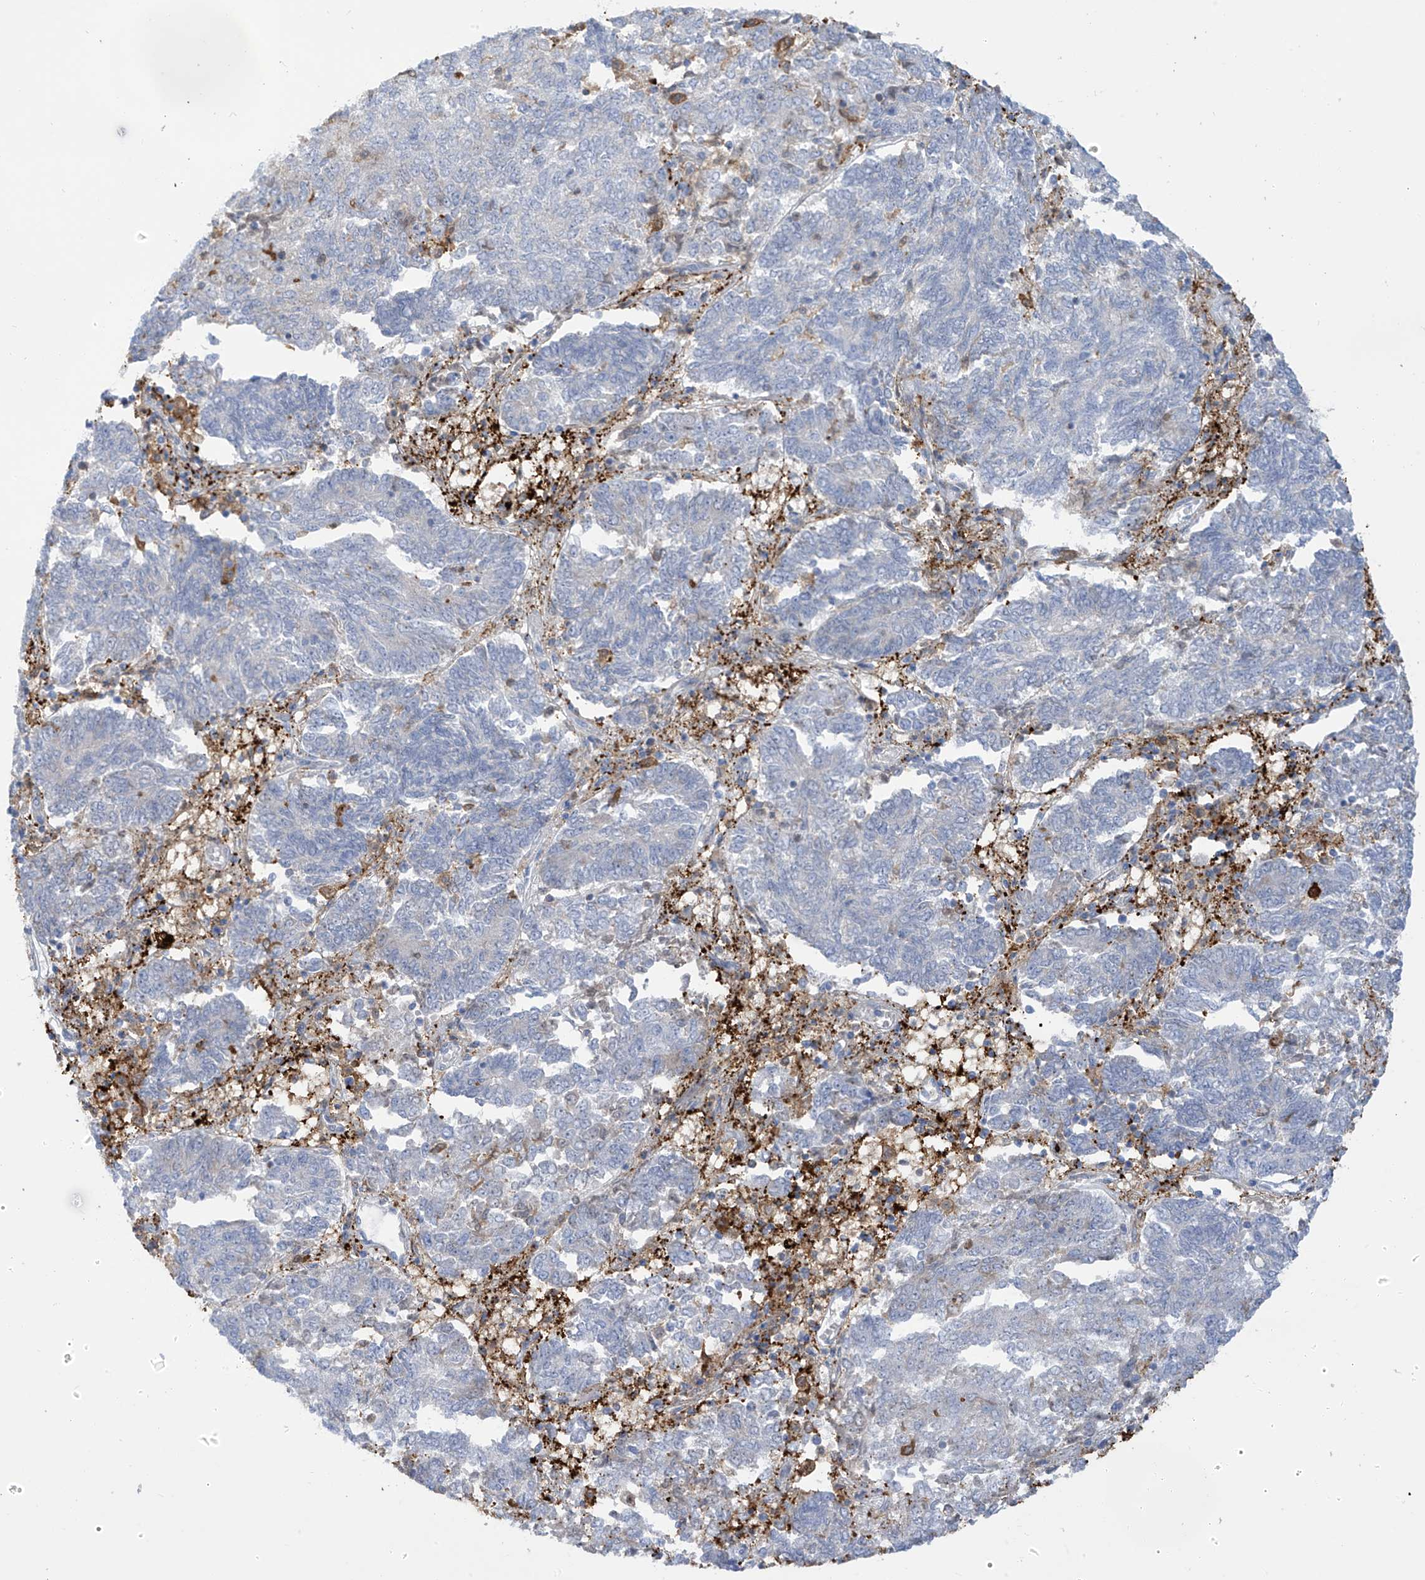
{"staining": {"intensity": "negative", "quantity": "none", "location": "none"}, "tissue": "endometrial cancer", "cell_type": "Tumor cells", "image_type": "cancer", "snomed": [{"axis": "morphology", "description": "Adenocarcinoma, NOS"}, {"axis": "topography", "description": "Endometrium"}], "caption": "Protein analysis of endometrial cancer displays no significant staining in tumor cells.", "gene": "TRMT2B", "patient": {"sex": "female", "age": 80}}